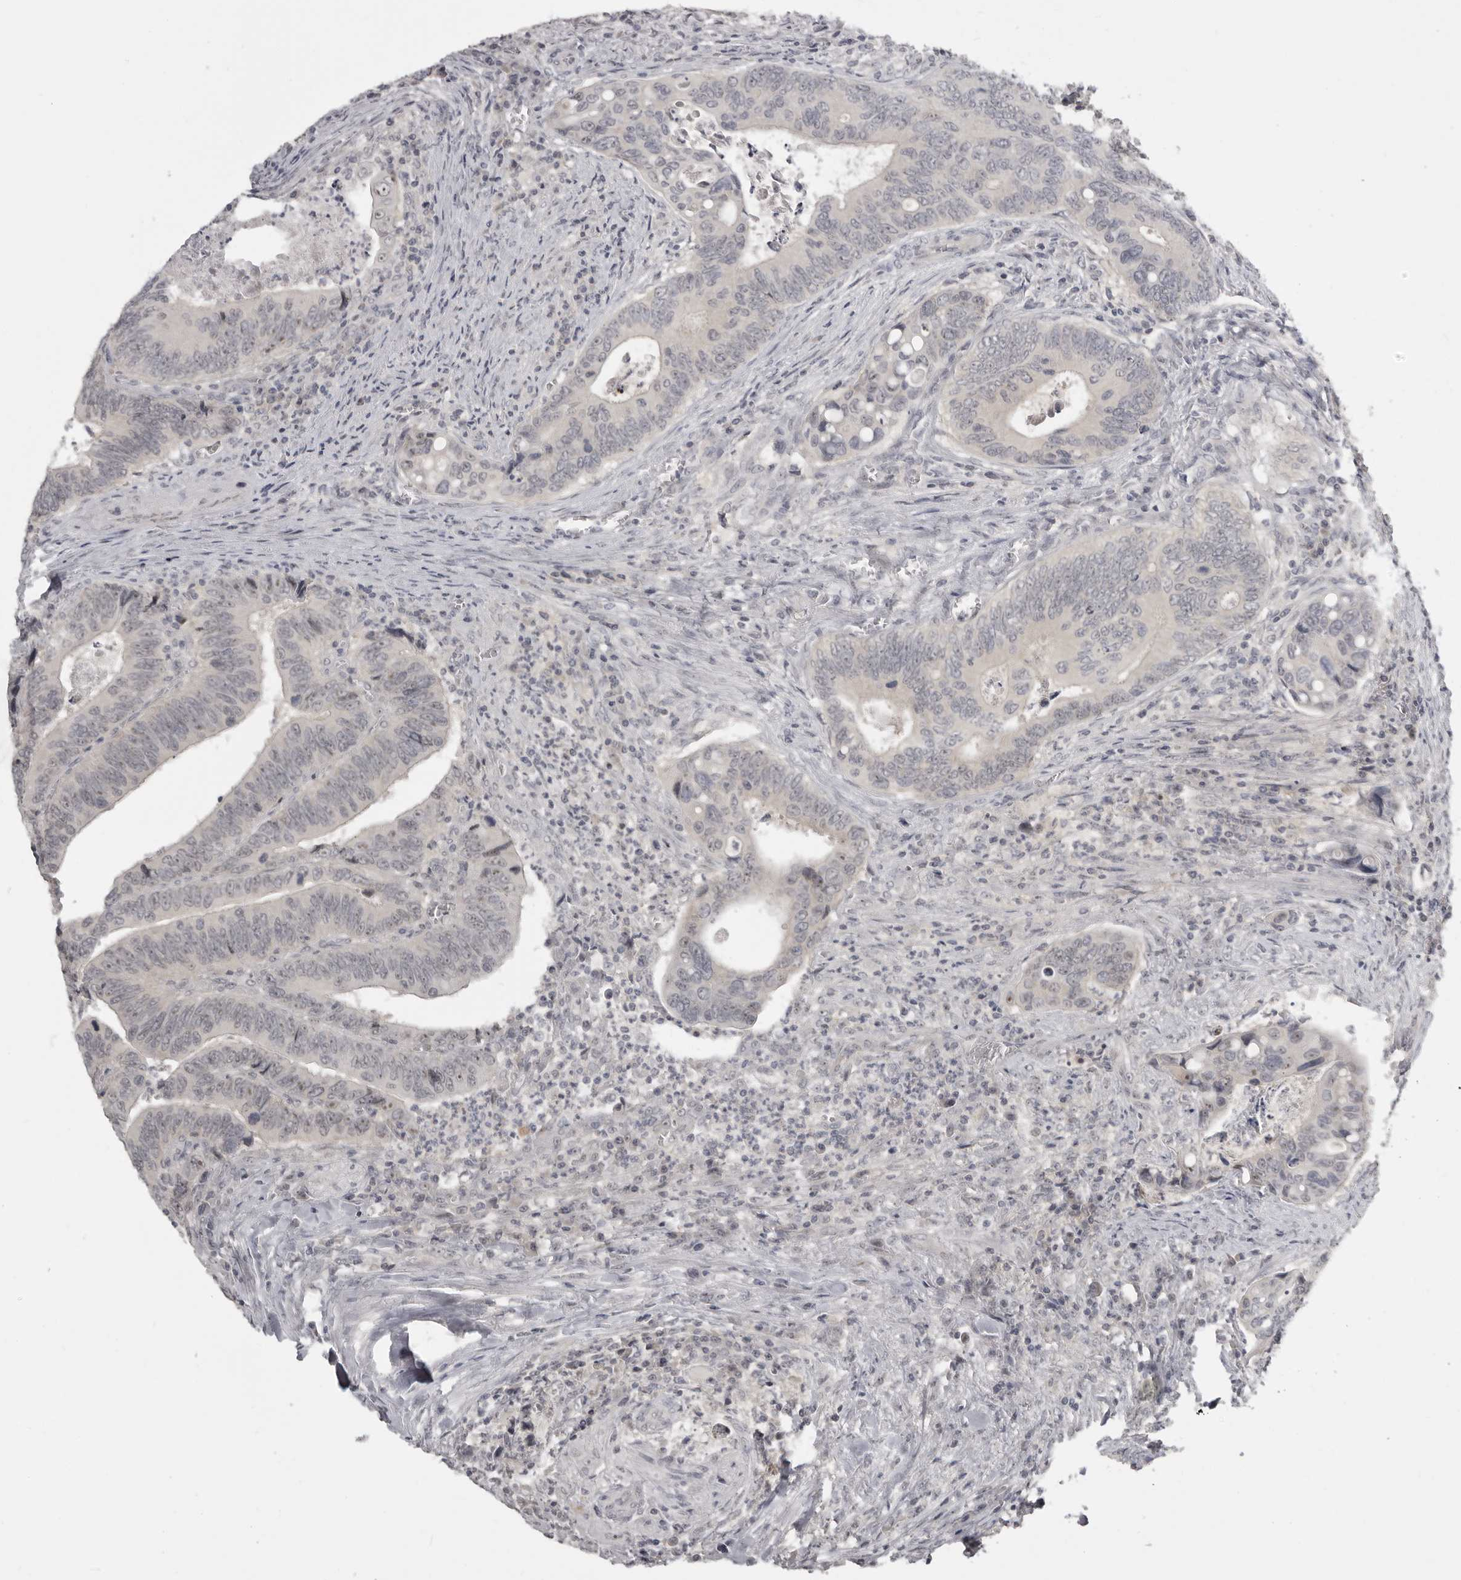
{"staining": {"intensity": "negative", "quantity": "none", "location": "none"}, "tissue": "colorectal cancer", "cell_type": "Tumor cells", "image_type": "cancer", "snomed": [{"axis": "morphology", "description": "Inflammation, NOS"}, {"axis": "morphology", "description": "Adenocarcinoma, NOS"}, {"axis": "topography", "description": "Colon"}], "caption": "DAB (3,3'-diaminobenzidine) immunohistochemical staining of adenocarcinoma (colorectal) displays no significant staining in tumor cells.", "gene": "MRTO4", "patient": {"sex": "male", "age": 72}}